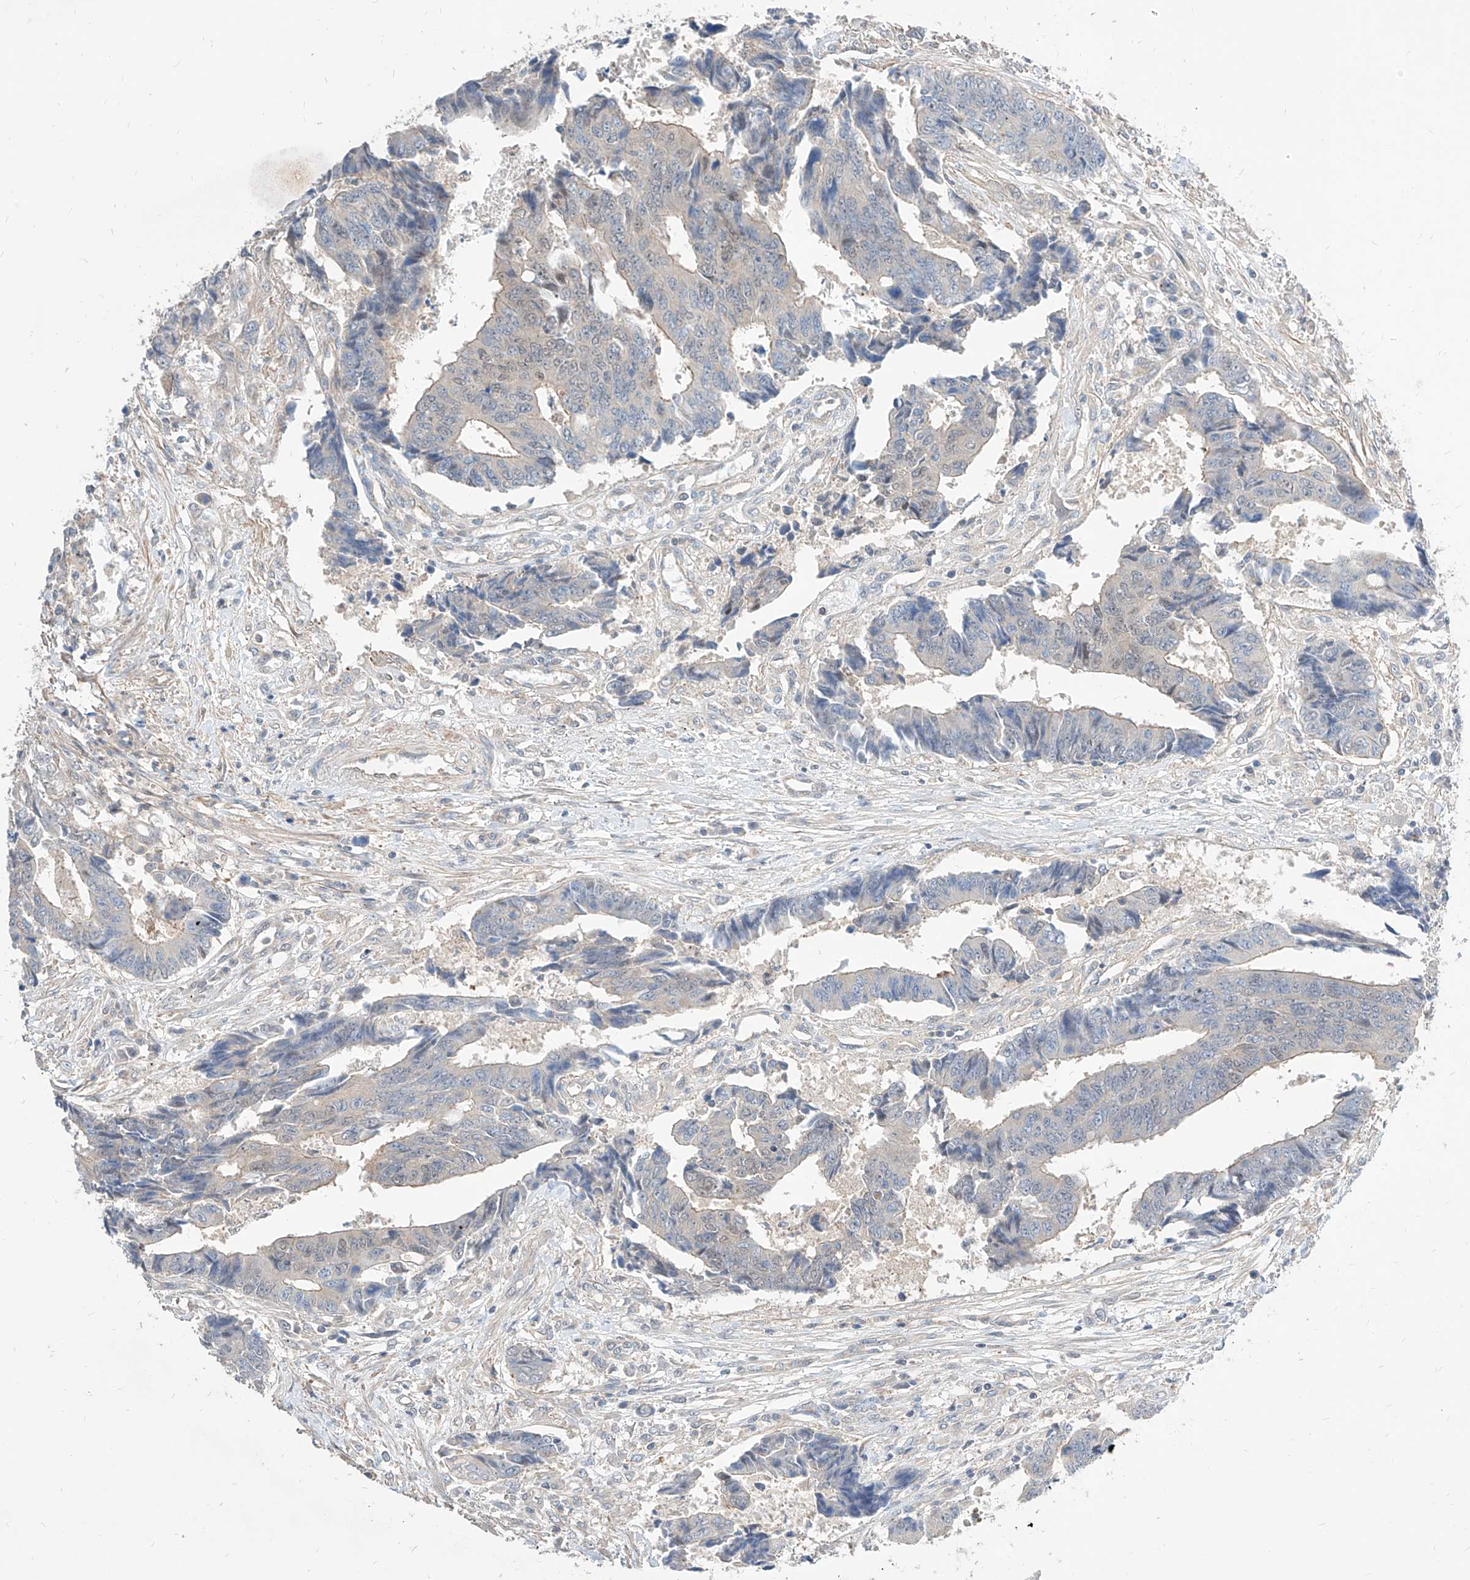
{"staining": {"intensity": "negative", "quantity": "none", "location": "none"}, "tissue": "colorectal cancer", "cell_type": "Tumor cells", "image_type": "cancer", "snomed": [{"axis": "morphology", "description": "Adenocarcinoma, NOS"}, {"axis": "topography", "description": "Rectum"}], "caption": "Image shows no protein expression in tumor cells of colorectal cancer tissue.", "gene": "TSNAX", "patient": {"sex": "male", "age": 84}}